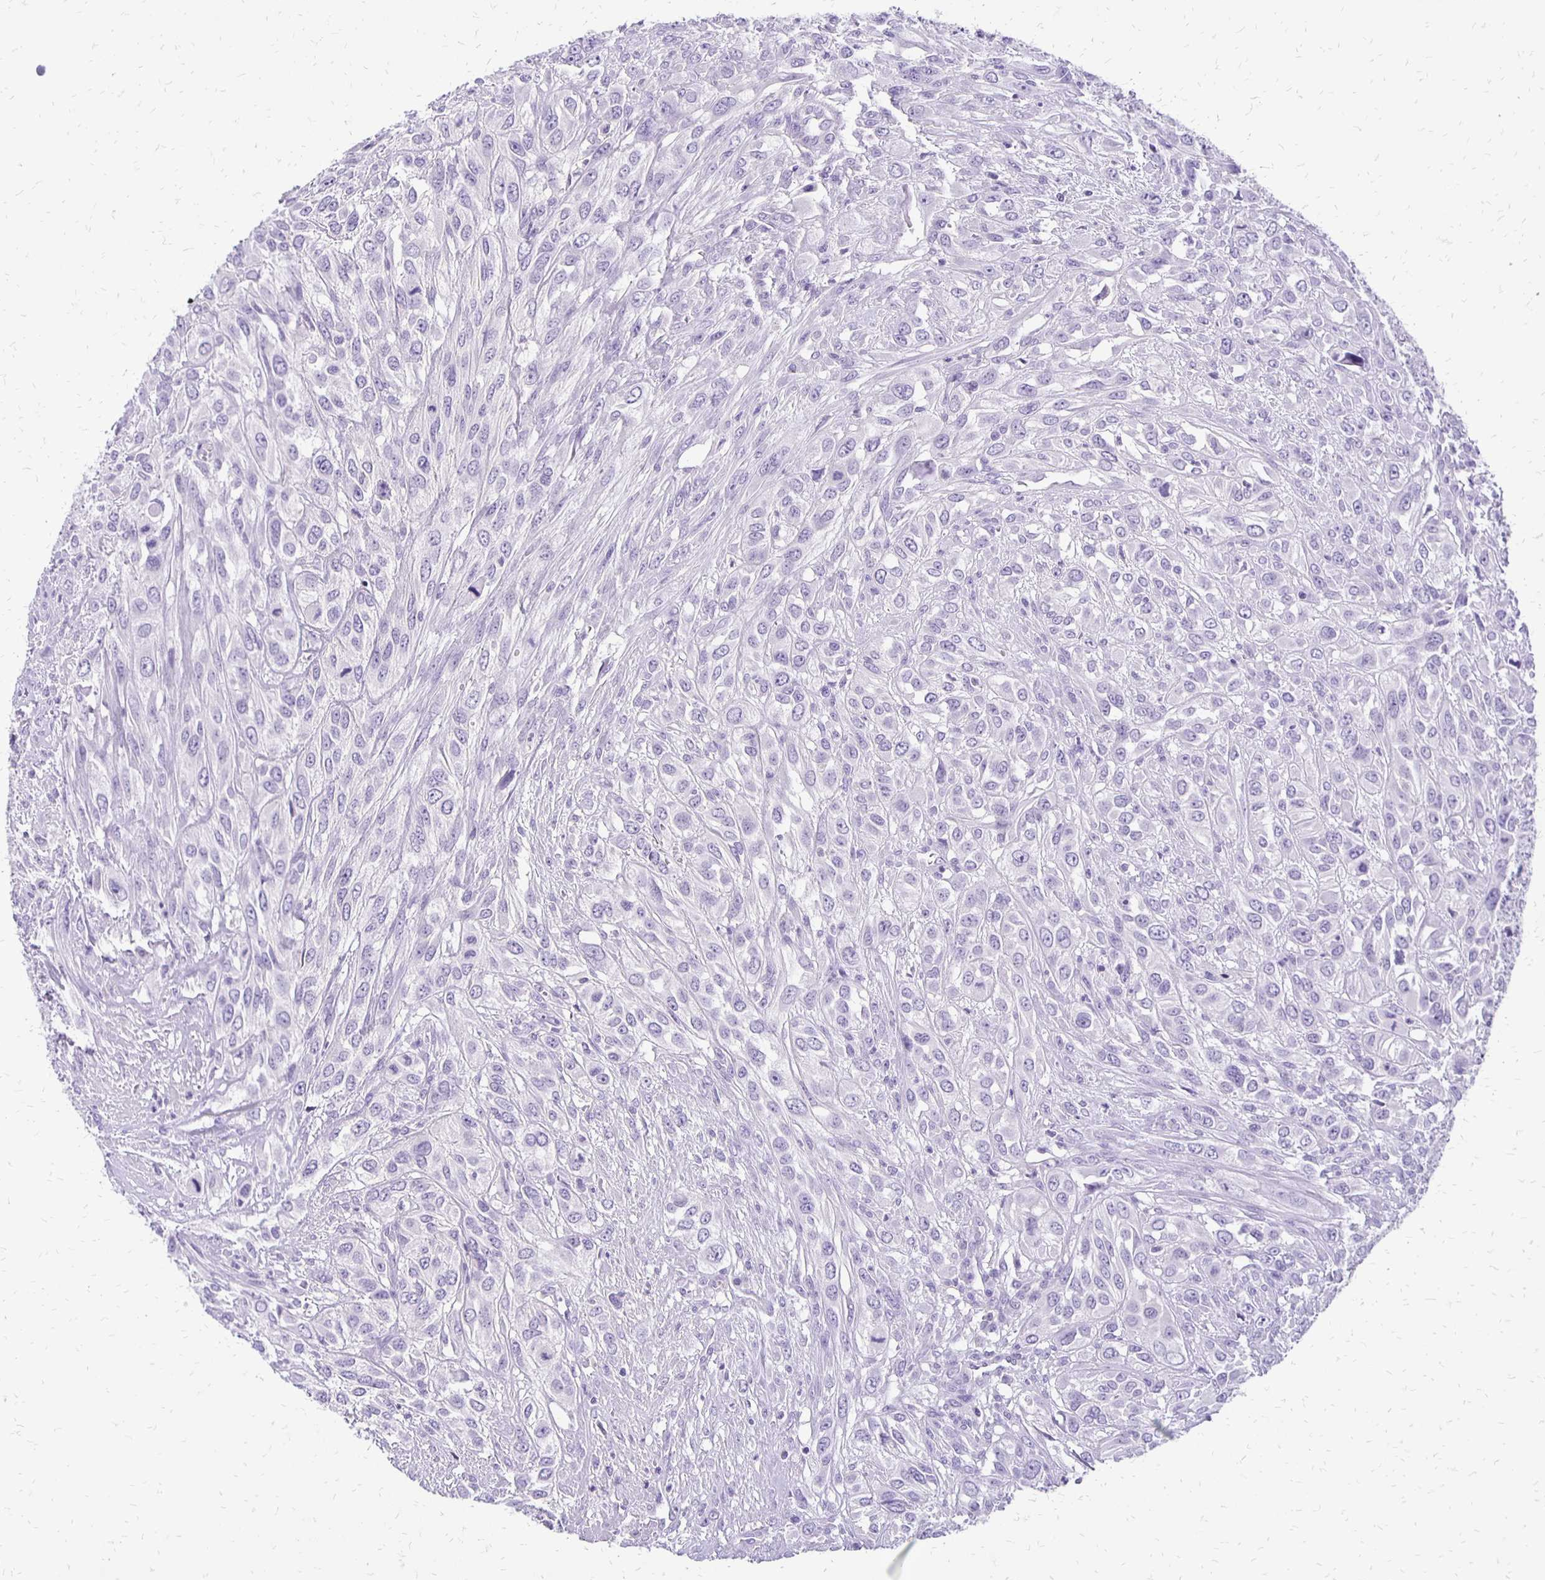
{"staining": {"intensity": "negative", "quantity": "none", "location": "none"}, "tissue": "urothelial cancer", "cell_type": "Tumor cells", "image_type": "cancer", "snomed": [{"axis": "morphology", "description": "Urothelial carcinoma, High grade"}, {"axis": "topography", "description": "Urinary bladder"}], "caption": "The histopathology image shows no staining of tumor cells in urothelial cancer.", "gene": "ANKRD45", "patient": {"sex": "male", "age": 67}}